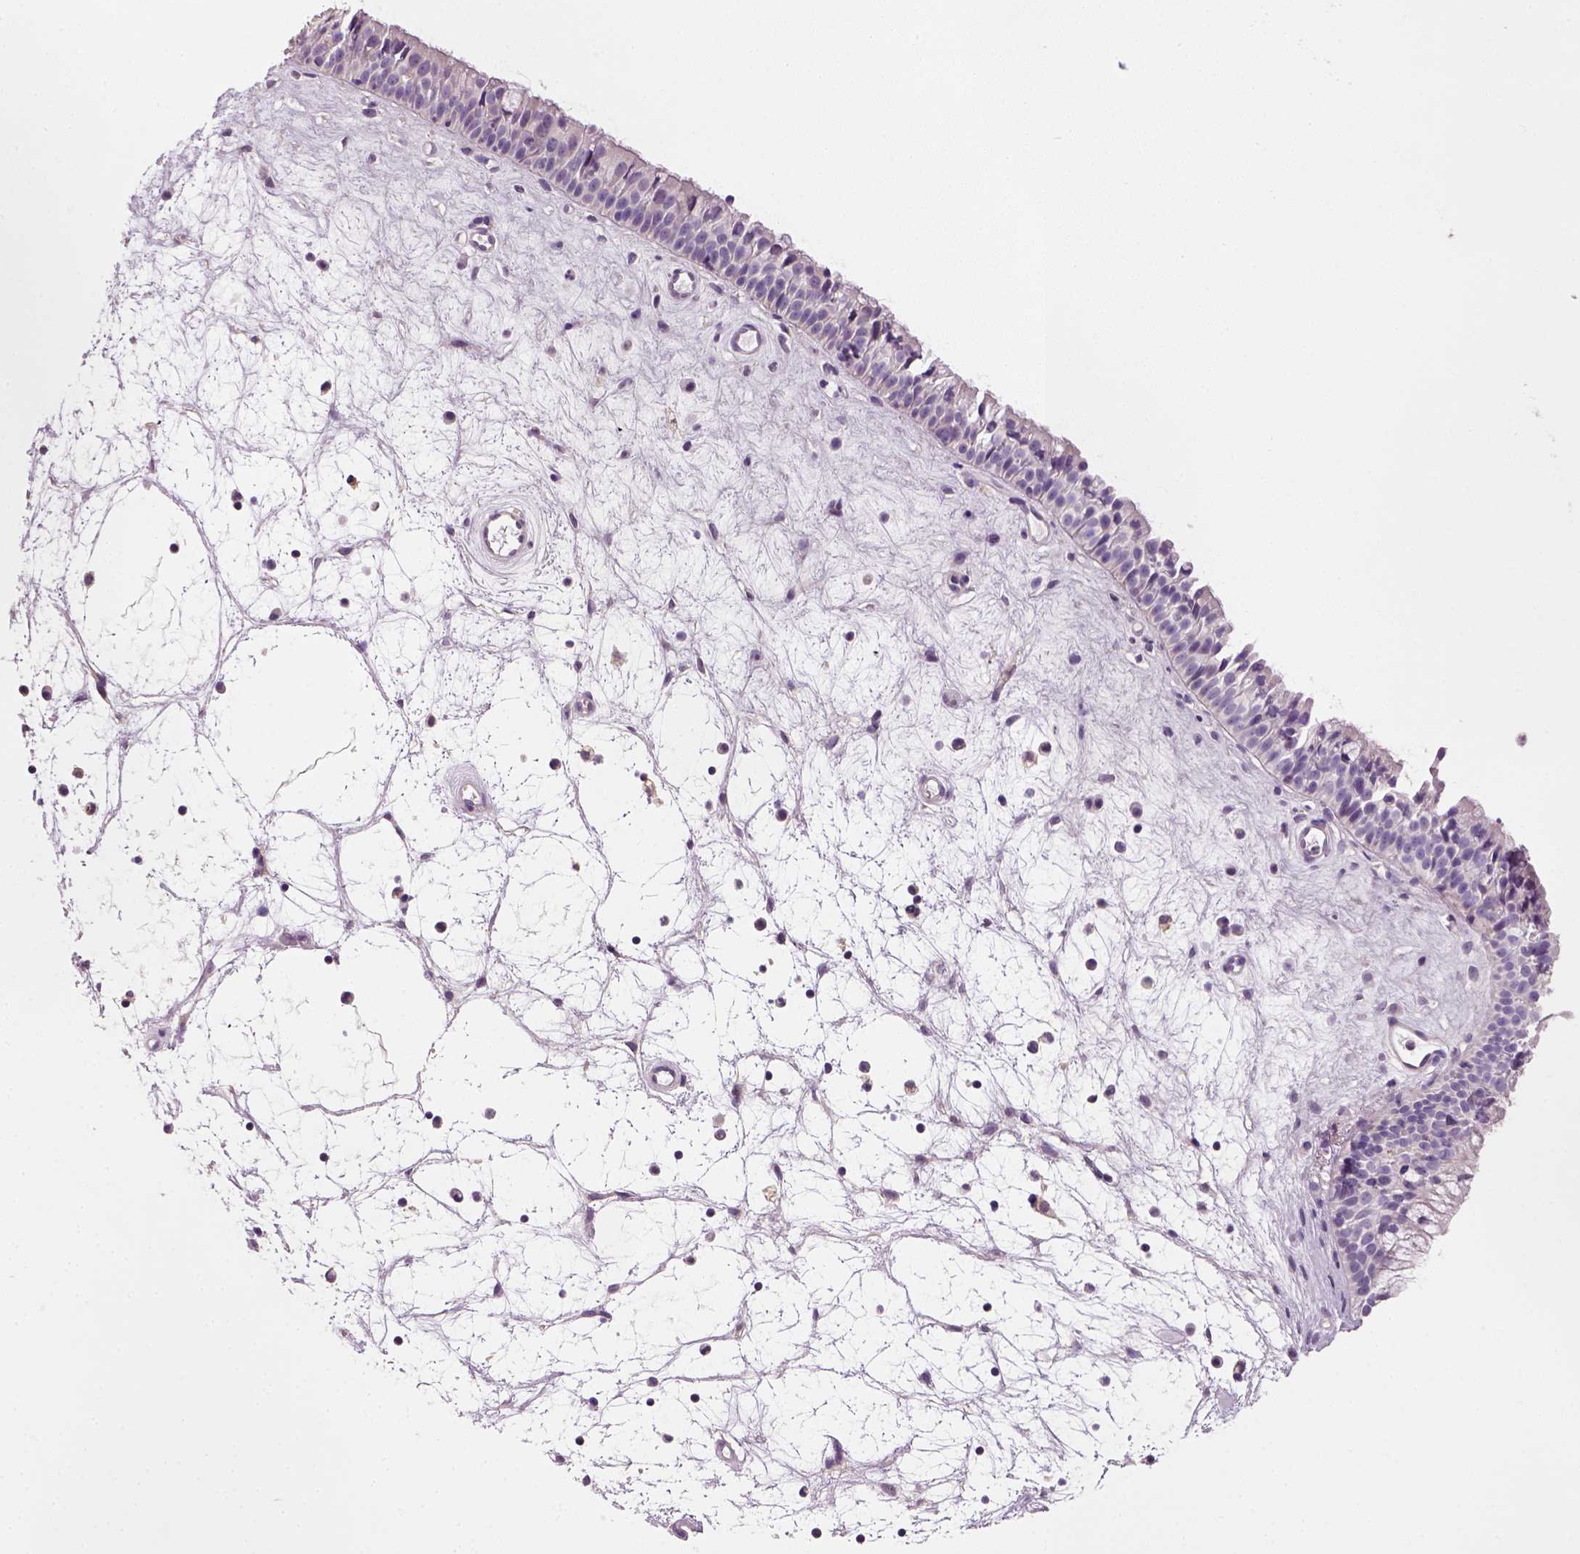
{"staining": {"intensity": "negative", "quantity": "none", "location": "none"}, "tissue": "nasopharynx", "cell_type": "Respiratory epithelial cells", "image_type": "normal", "snomed": [{"axis": "morphology", "description": "Normal tissue, NOS"}, {"axis": "topography", "description": "Nasopharynx"}], "caption": "Immunohistochemistry (IHC) histopathology image of unremarkable nasopharynx: nasopharynx stained with DAB (3,3'-diaminobenzidine) displays no significant protein staining in respiratory epithelial cells.", "gene": "ELOVL3", "patient": {"sex": "male", "age": 69}}